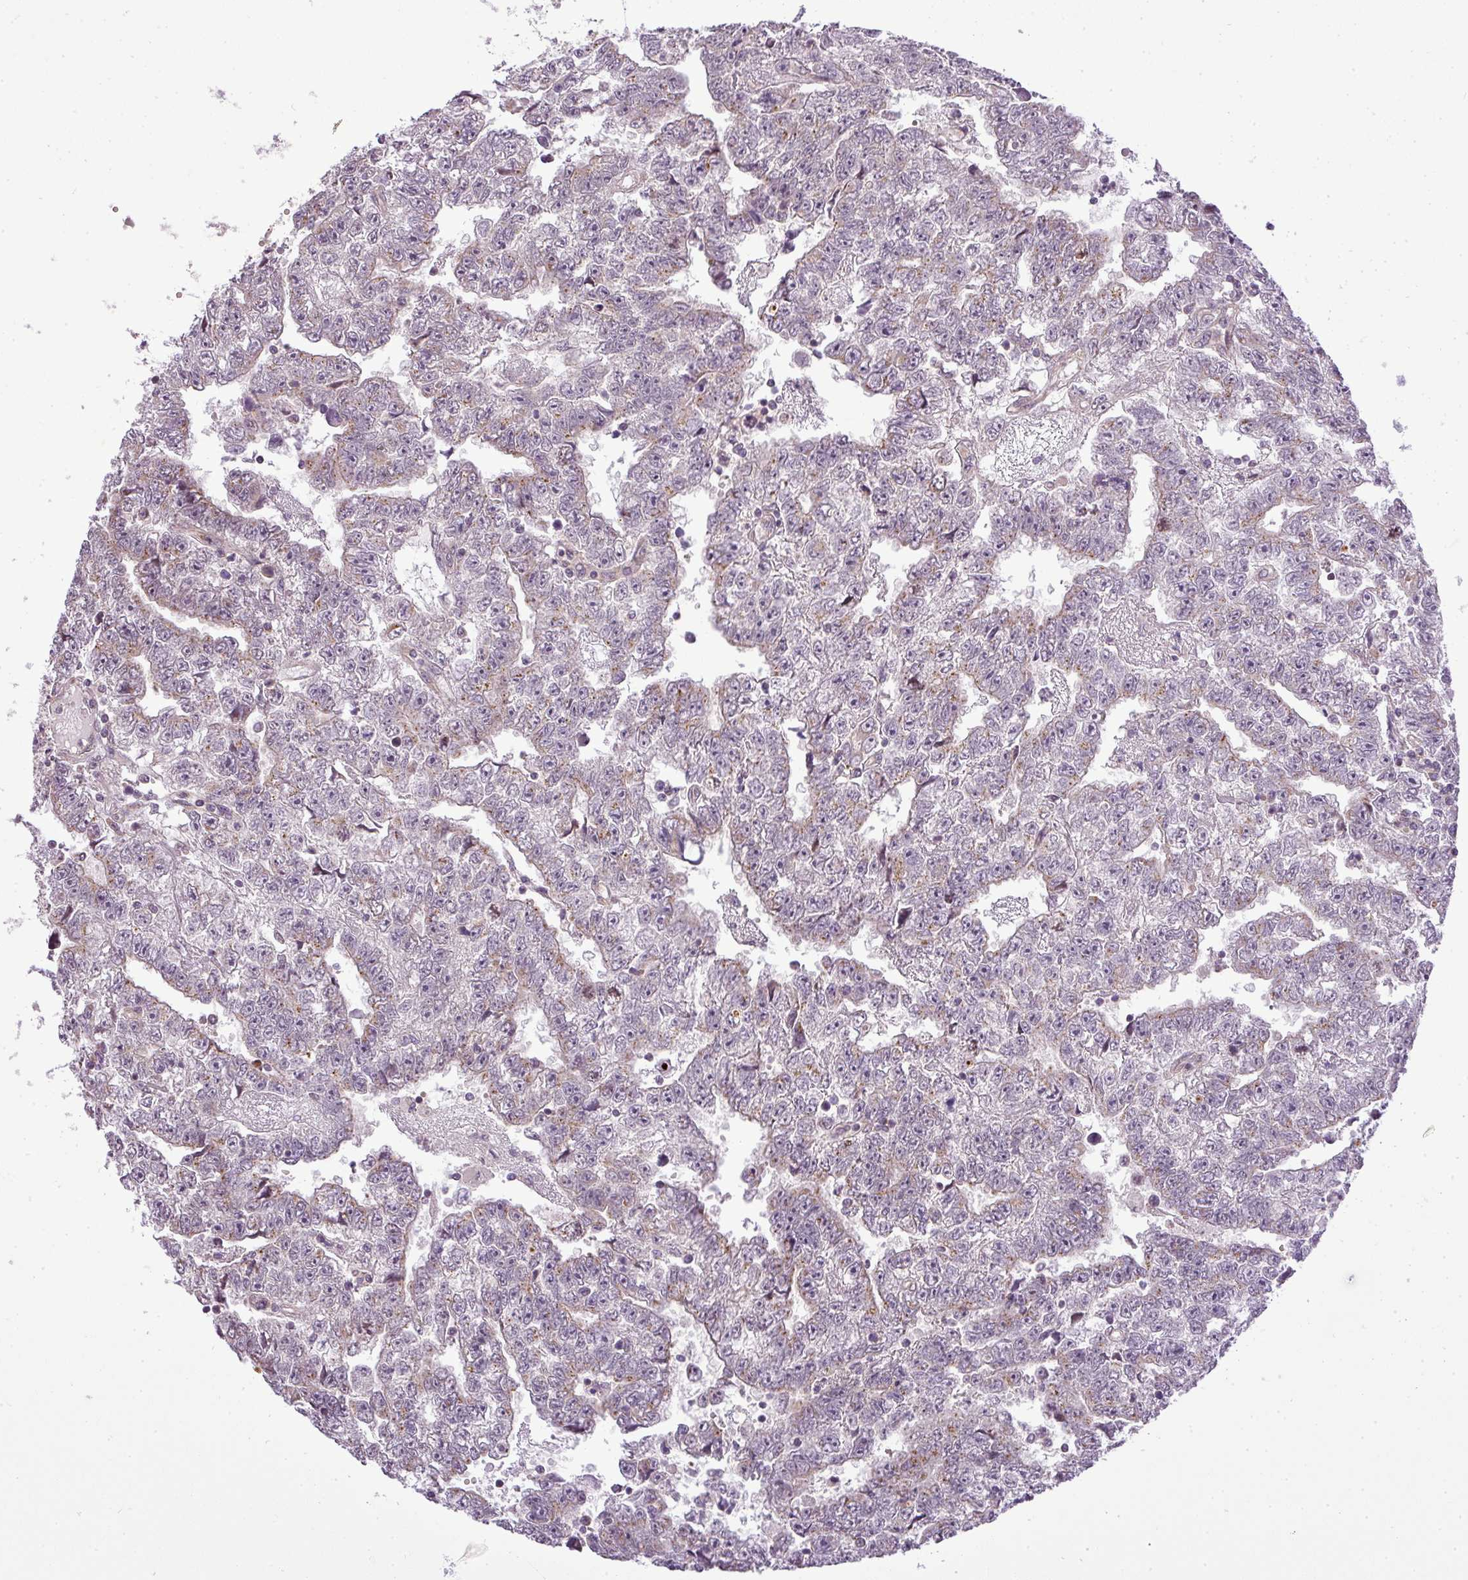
{"staining": {"intensity": "weak", "quantity": "25%-75%", "location": "cytoplasmic/membranous"}, "tissue": "testis cancer", "cell_type": "Tumor cells", "image_type": "cancer", "snomed": [{"axis": "morphology", "description": "Carcinoma, Embryonal, NOS"}, {"axis": "topography", "description": "Testis"}], "caption": "Testis cancer stained with IHC reveals weak cytoplasmic/membranous staining in about 25%-75% of tumor cells.", "gene": "ZDHHC1", "patient": {"sex": "male", "age": 25}}